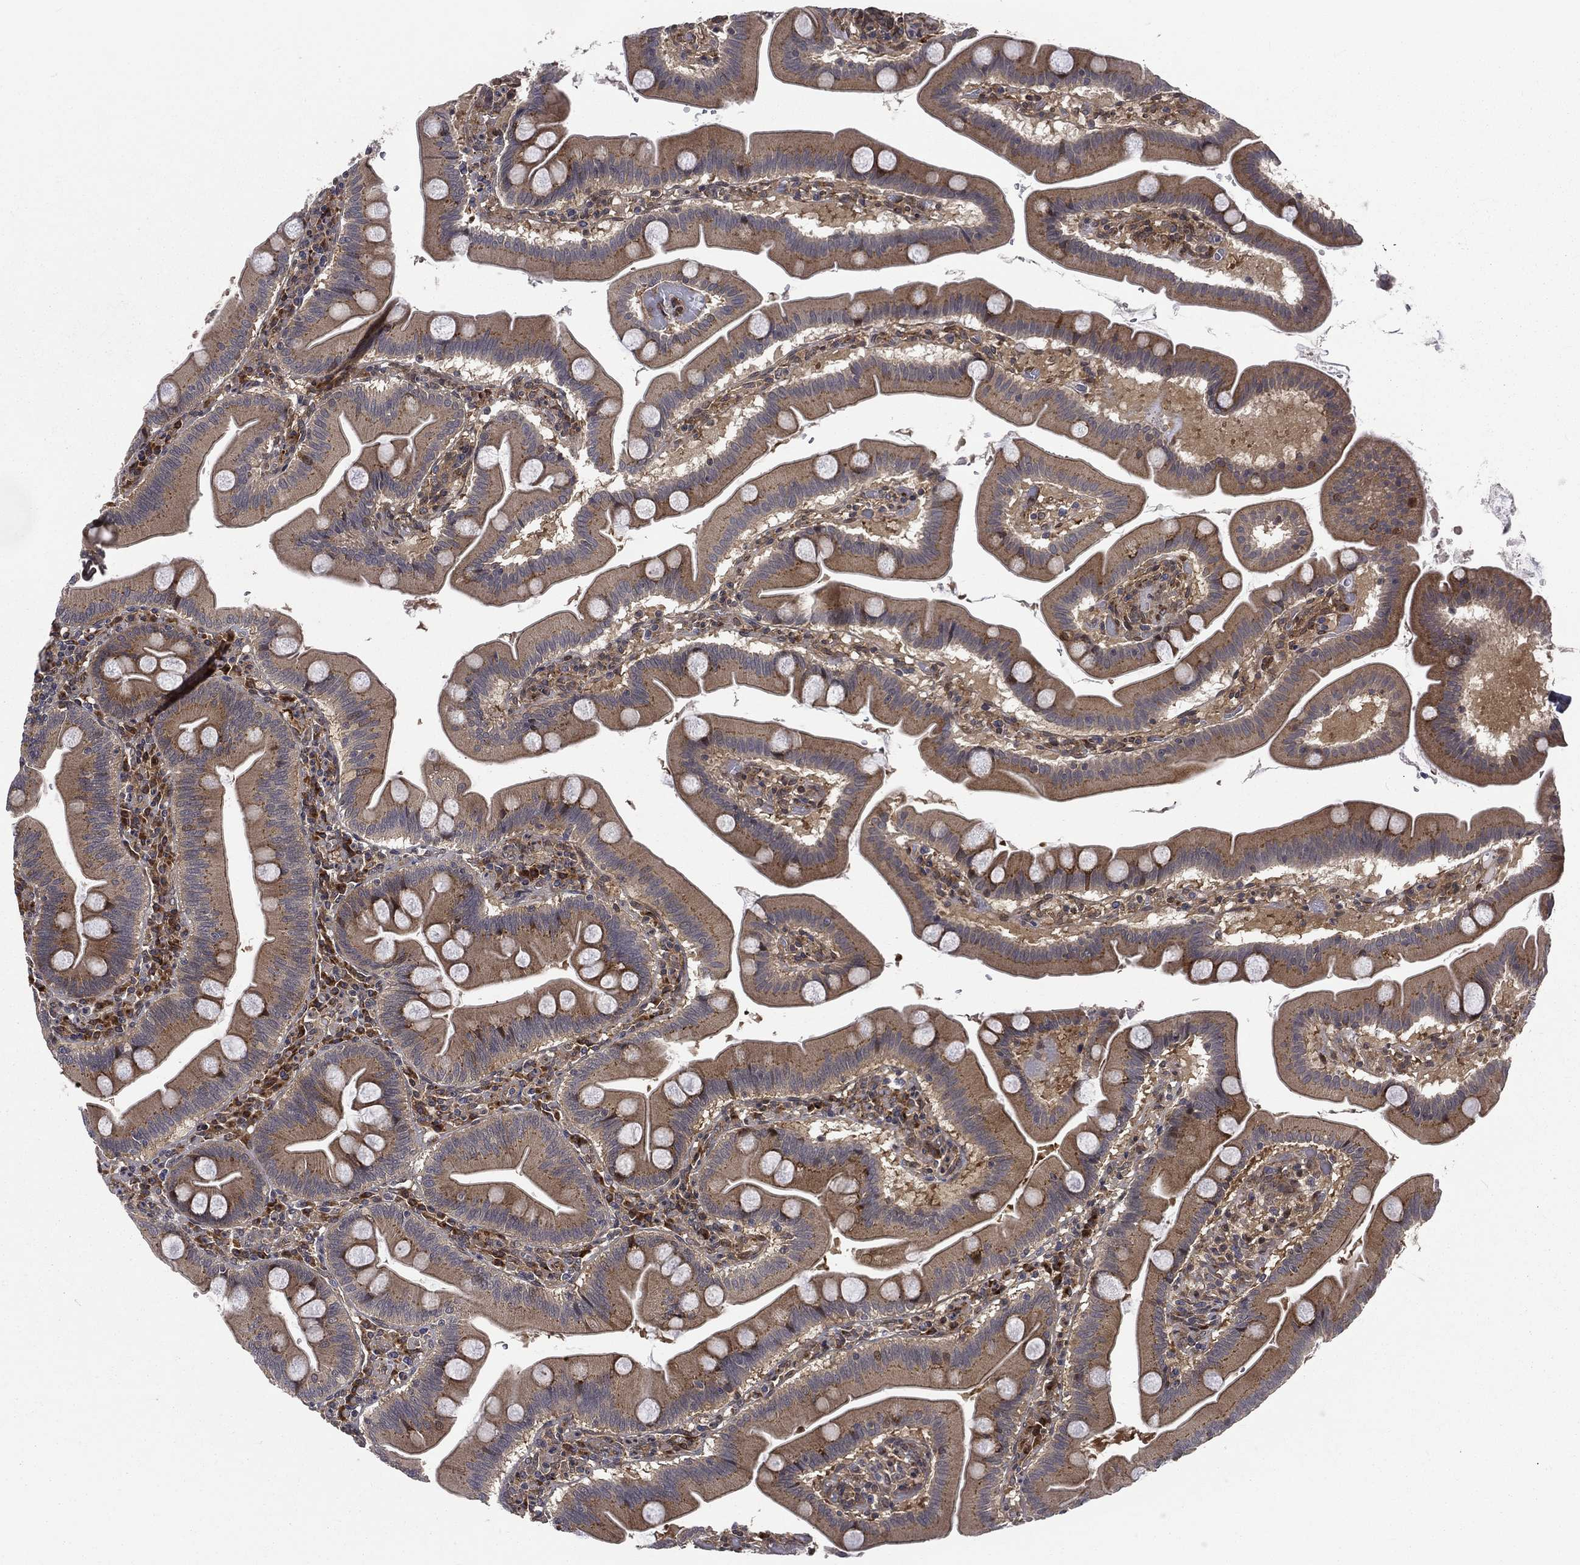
{"staining": {"intensity": "moderate", "quantity": ">75%", "location": "cytoplasmic/membranous"}, "tissue": "duodenum", "cell_type": "Glandular cells", "image_type": "normal", "snomed": [{"axis": "morphology", "description": "Normal tissue, NOS"}, {"axis": "topography", "description": "Duodenum"}], "caption": "Immunohistochemistry (IHC) of normal human duodenum displays medium levels of moderate cytoplasmic/membranous positivity in about >75% of glandular cells. The staining was performed using DAB, with brown indicating positive protein expression. Nuclei are stained blue with hematoxylin.", "gene": "ARL3", "patient": {"sex": "male", "age": 59}}